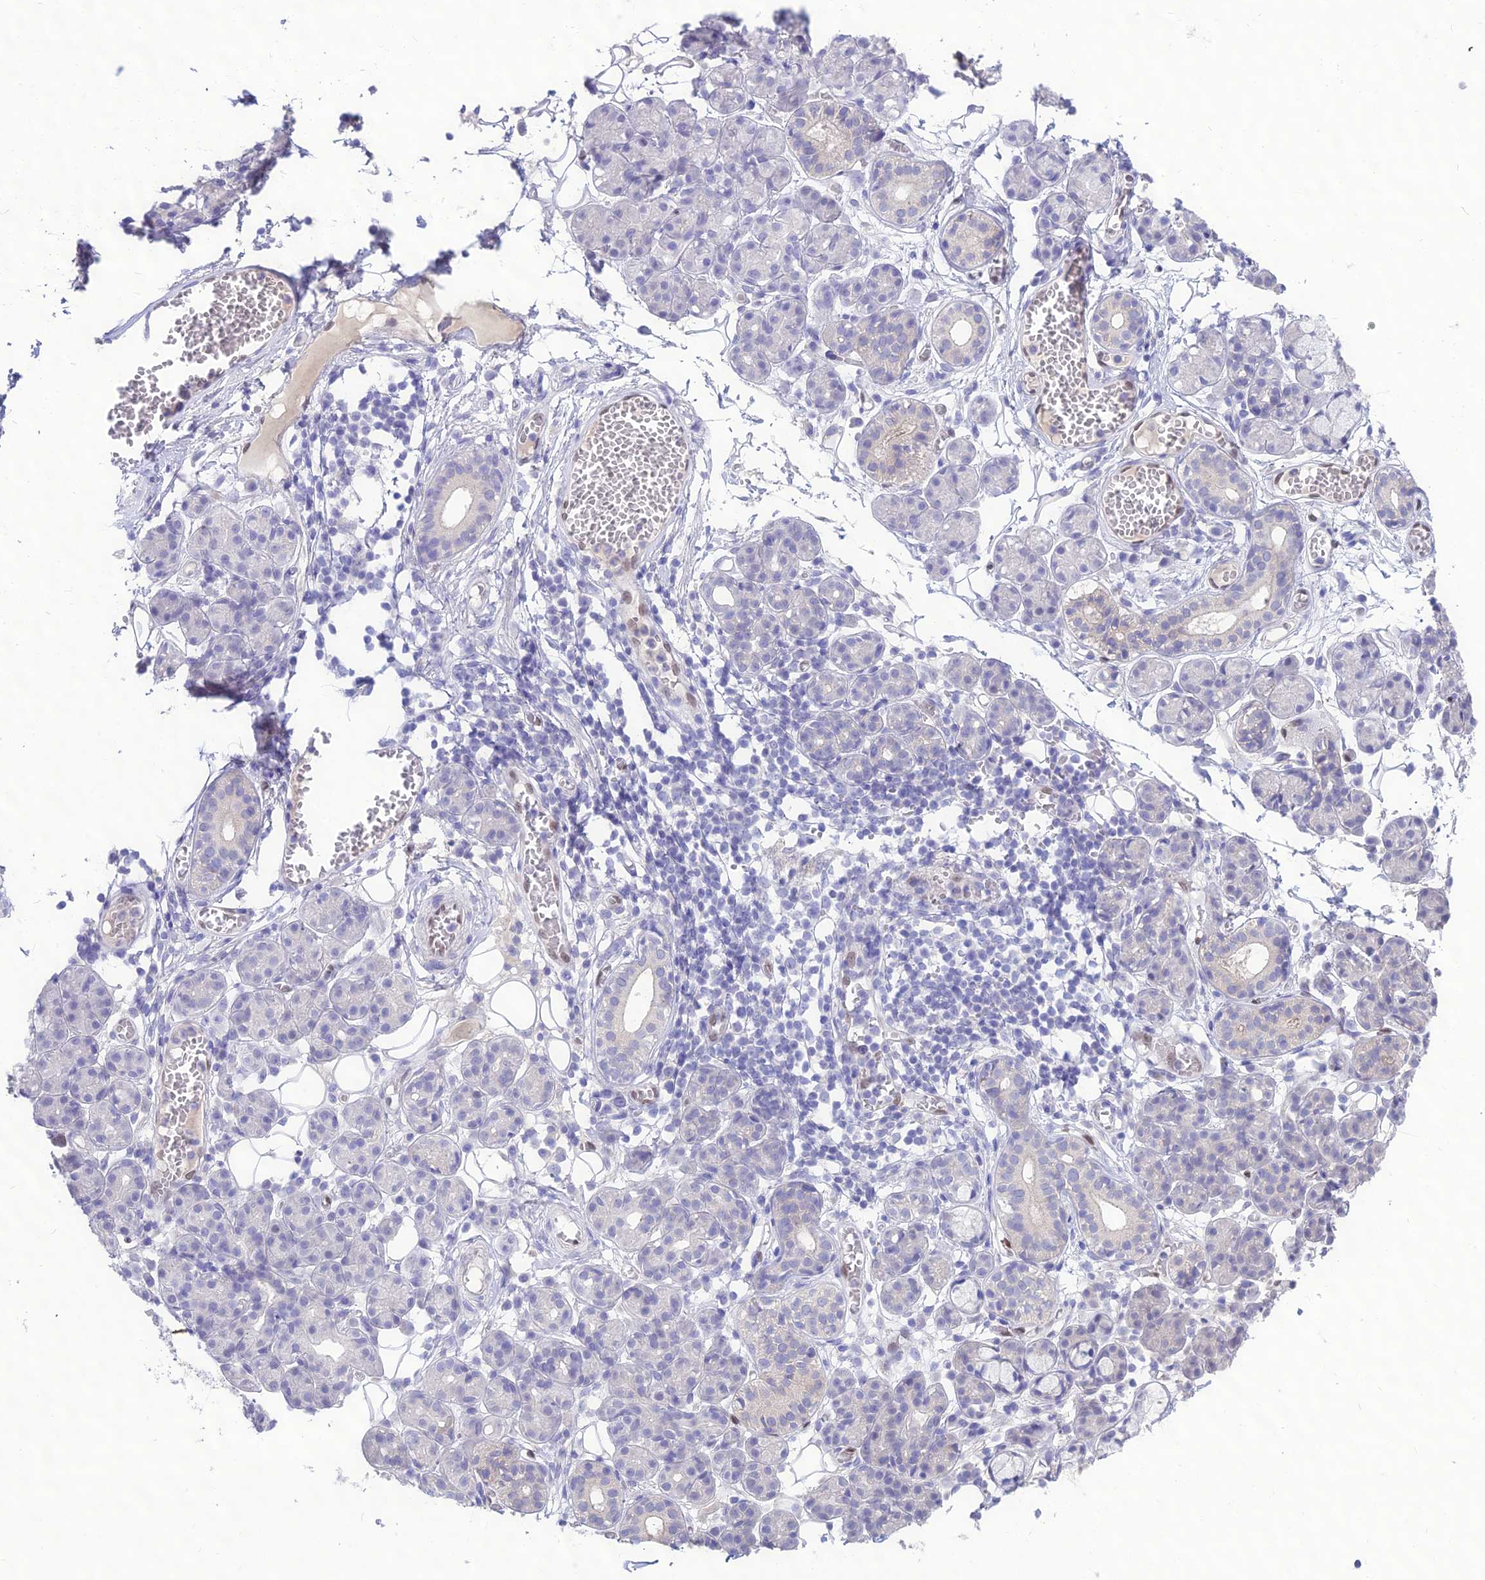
{"staining": {"intensity": "negative", "quantity": "none", "location": "none"}, "tissue": "salivary gland", "cell_type": "Glandular cells", "image_type": "normal", "snomed": [{"axis": "morphology", "description": "Normal tissue, NOS"}, {"axis": "topography", "description": "Salivary gland"}], "caption": "High power microscopy image of an IHC histopathology image of unremarkable salivary gland, revealing no significant positivity in glandular cells.", "gene": "NOVA2", "patient": {"sex": "male", "age": 63}}